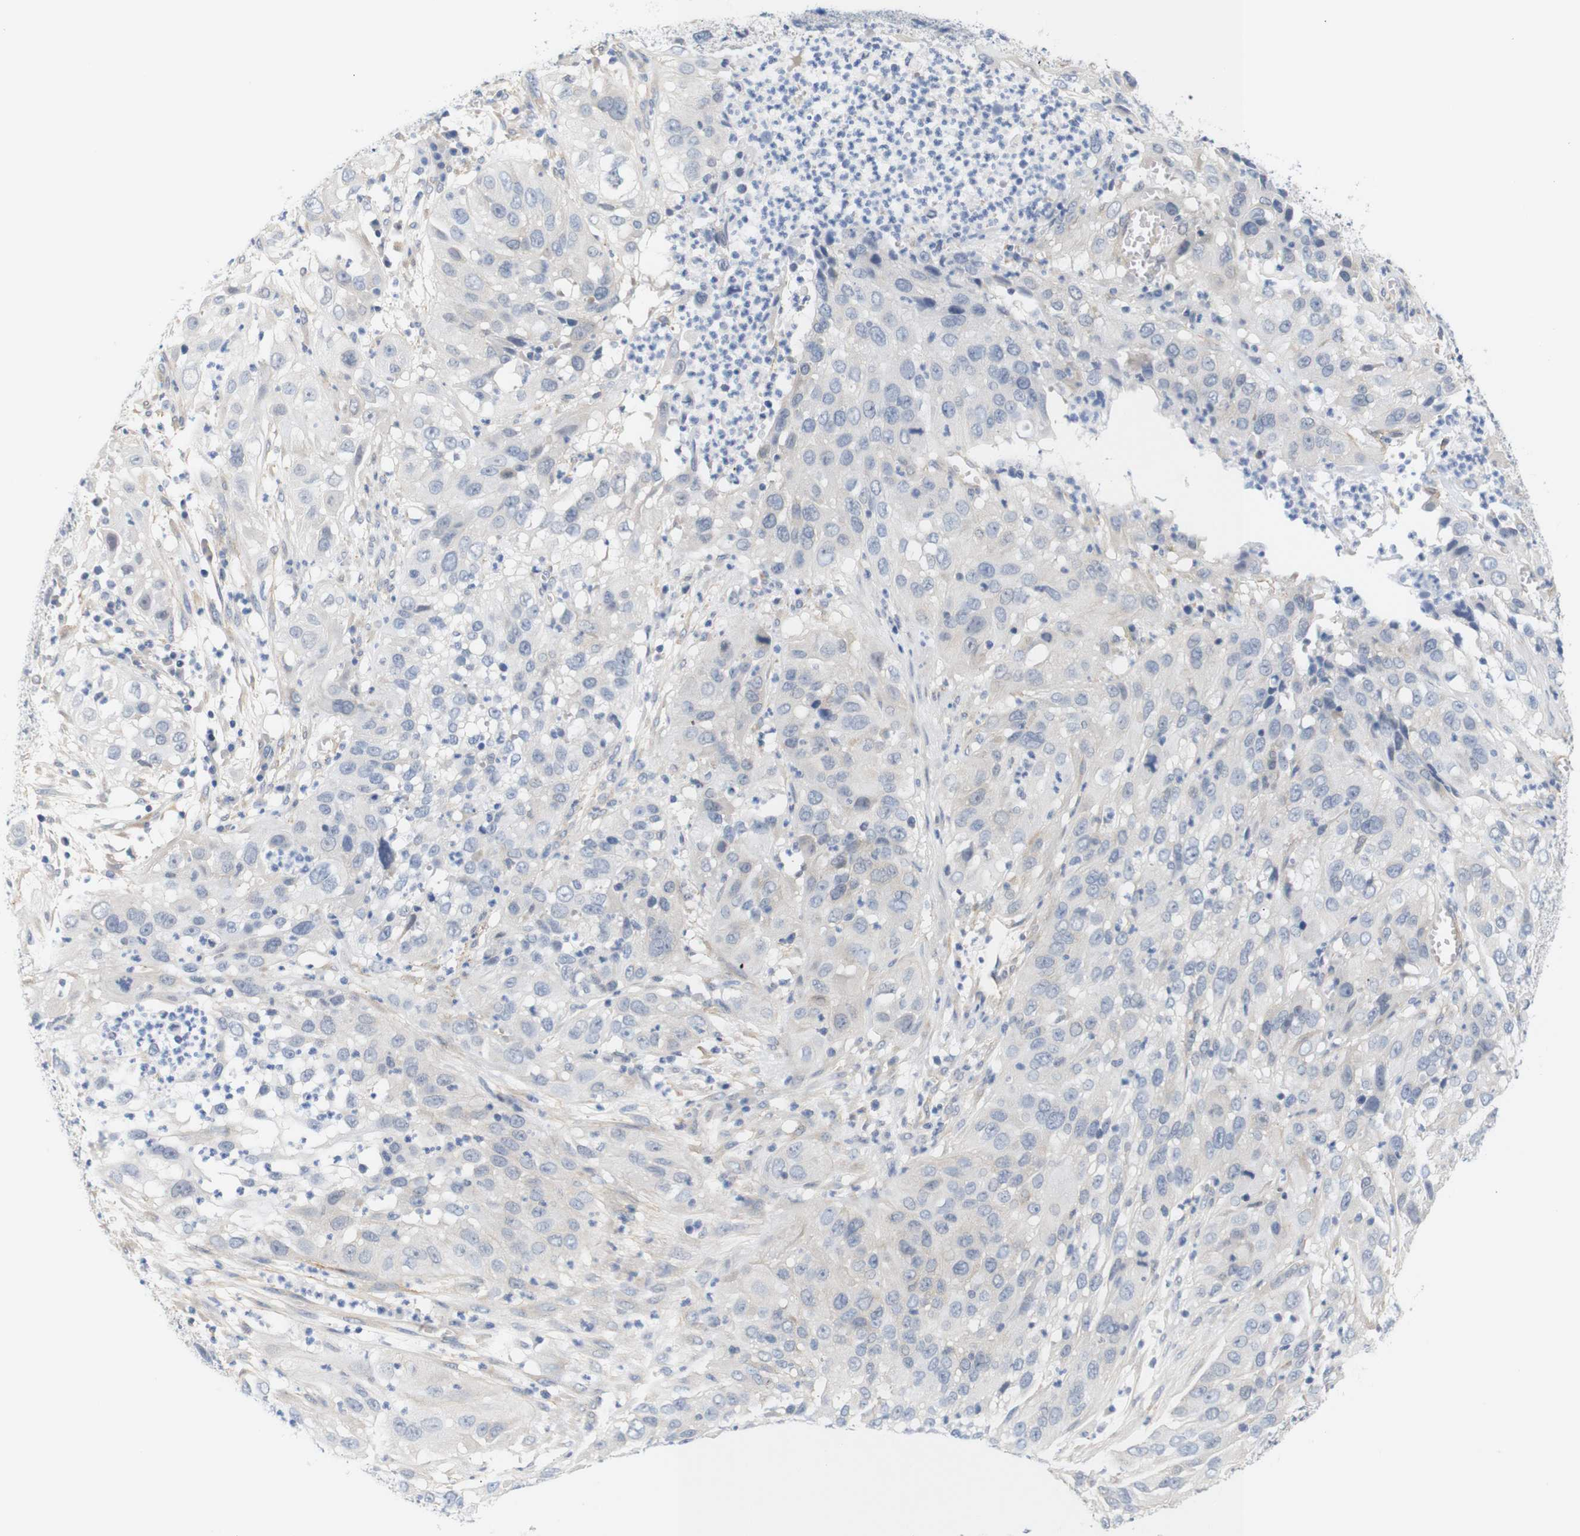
{"staining": {"intensity": "negative", "quantity": "none", "location": "none"}, "tissue": "cervical cancer", "cell_type": "Tumor cells", "image_type": "cancer", "snomed": [{"axis": "morphology", "description": "Squamous cell carcinoma, NOS"}, {"axis": "topography", "description": "Cervix"}], "caption": "This is a photomicrograph of IHC staining of cervical squamous cell carcinoma, which shows no staining in tumor cells.", "gene": "STMN3", "patient": {"sex": "female", "age": 32}}